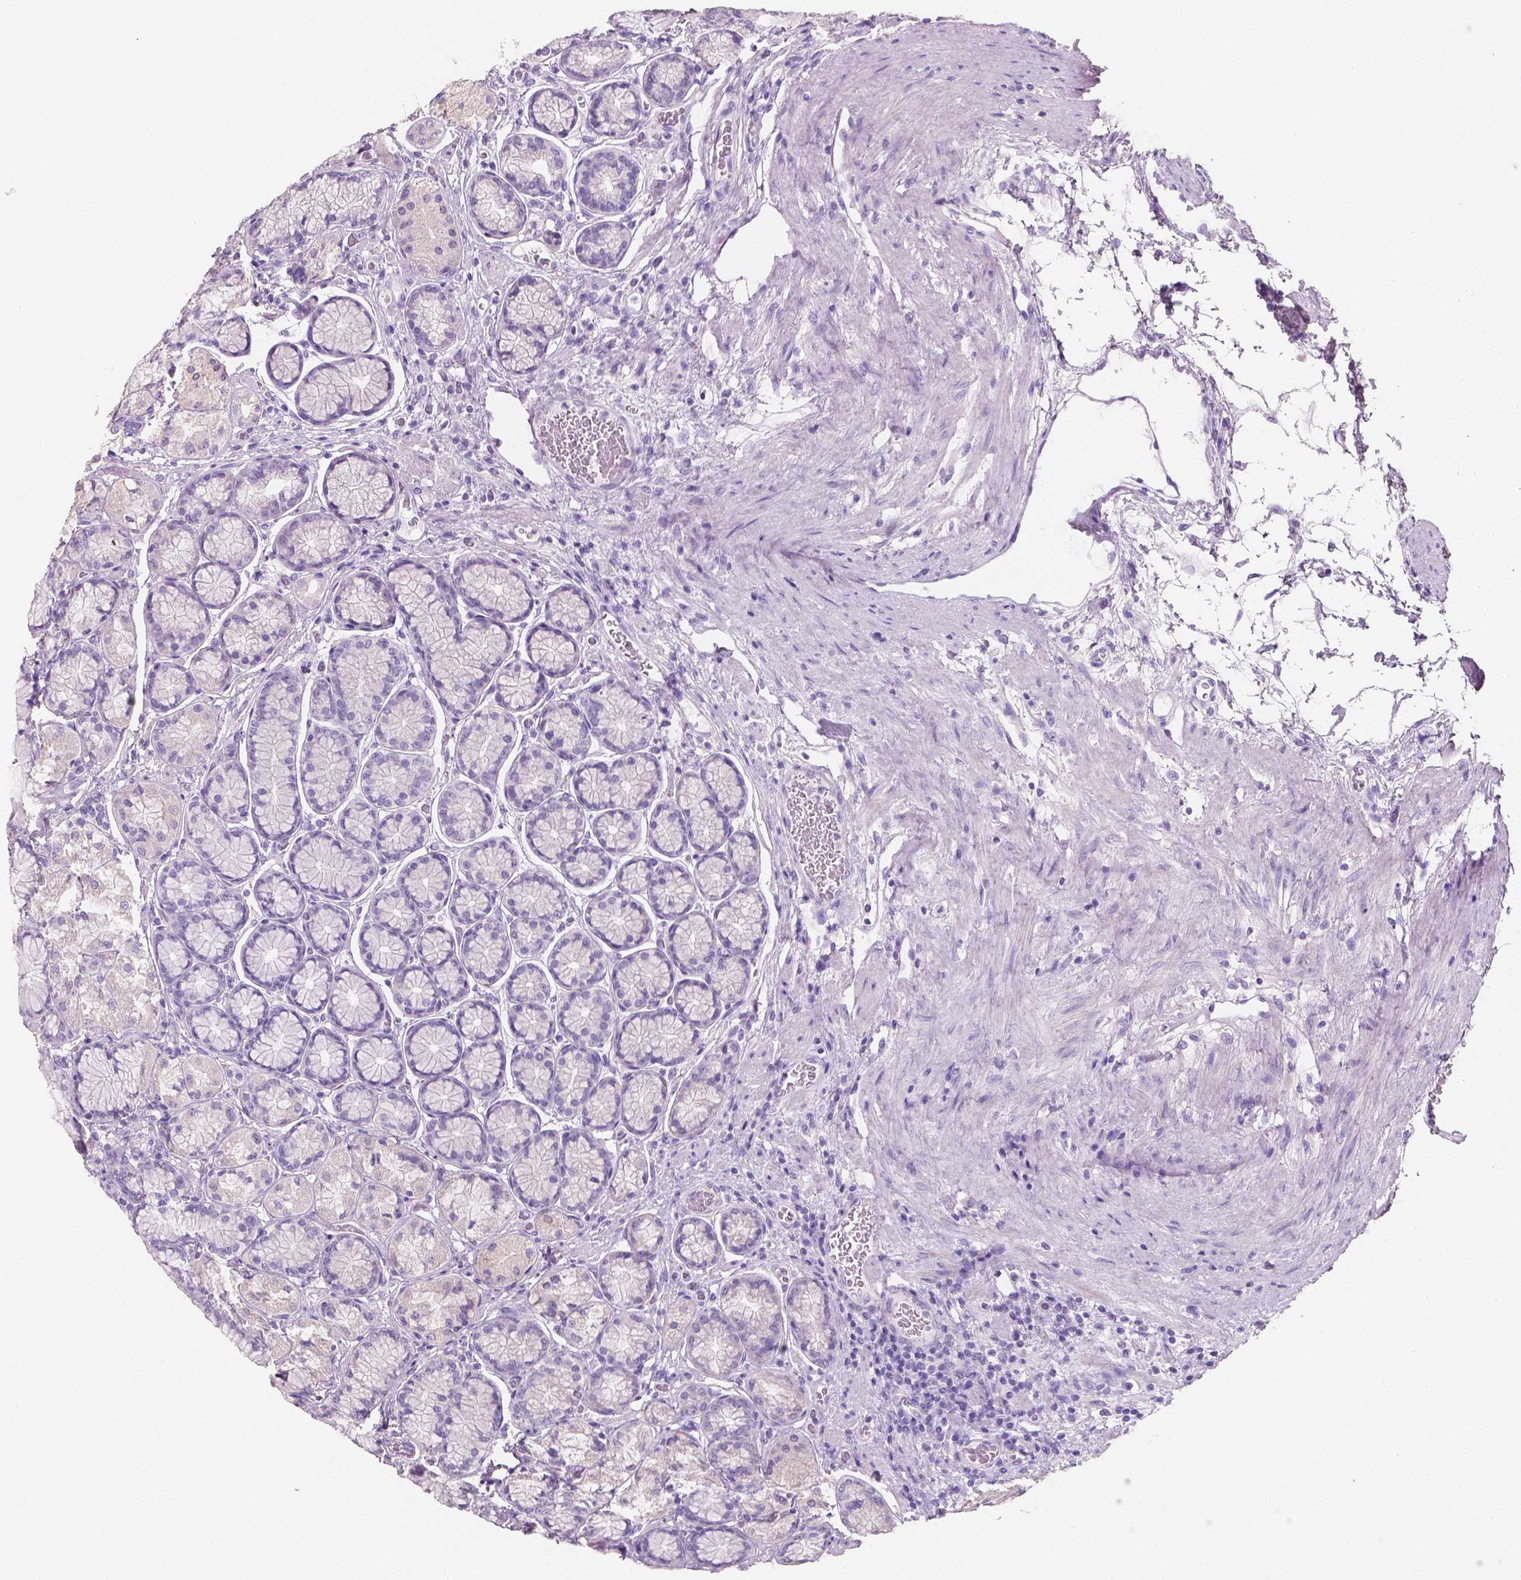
{"staining": {"intensity": "negative", "quantity": "none", "location": "none"}, "tissue": "stomach", "cell_type": "Glandular cells", "image_type": "normal", "snomed": [{"axis": "morphology", "description": "Normal tissue, NOS"}, {"axis": "morphology", "description": "Adenocarcinoma, NOS"}, {"axis": "morphology", "description": "Adenocarcinoma, High grade"}, {"axis": "topography", "description": "Stomach, upper"}, {"axis": "topography", "description": "Stomach"}], "caption": "High power microscopy micrograph of an immunohistochemistry (IHC) image of normal stomach, revealing no significant staining in glandular cells.", "gene": "SBSN", "patient": {"sex": "female", "age": 65}}